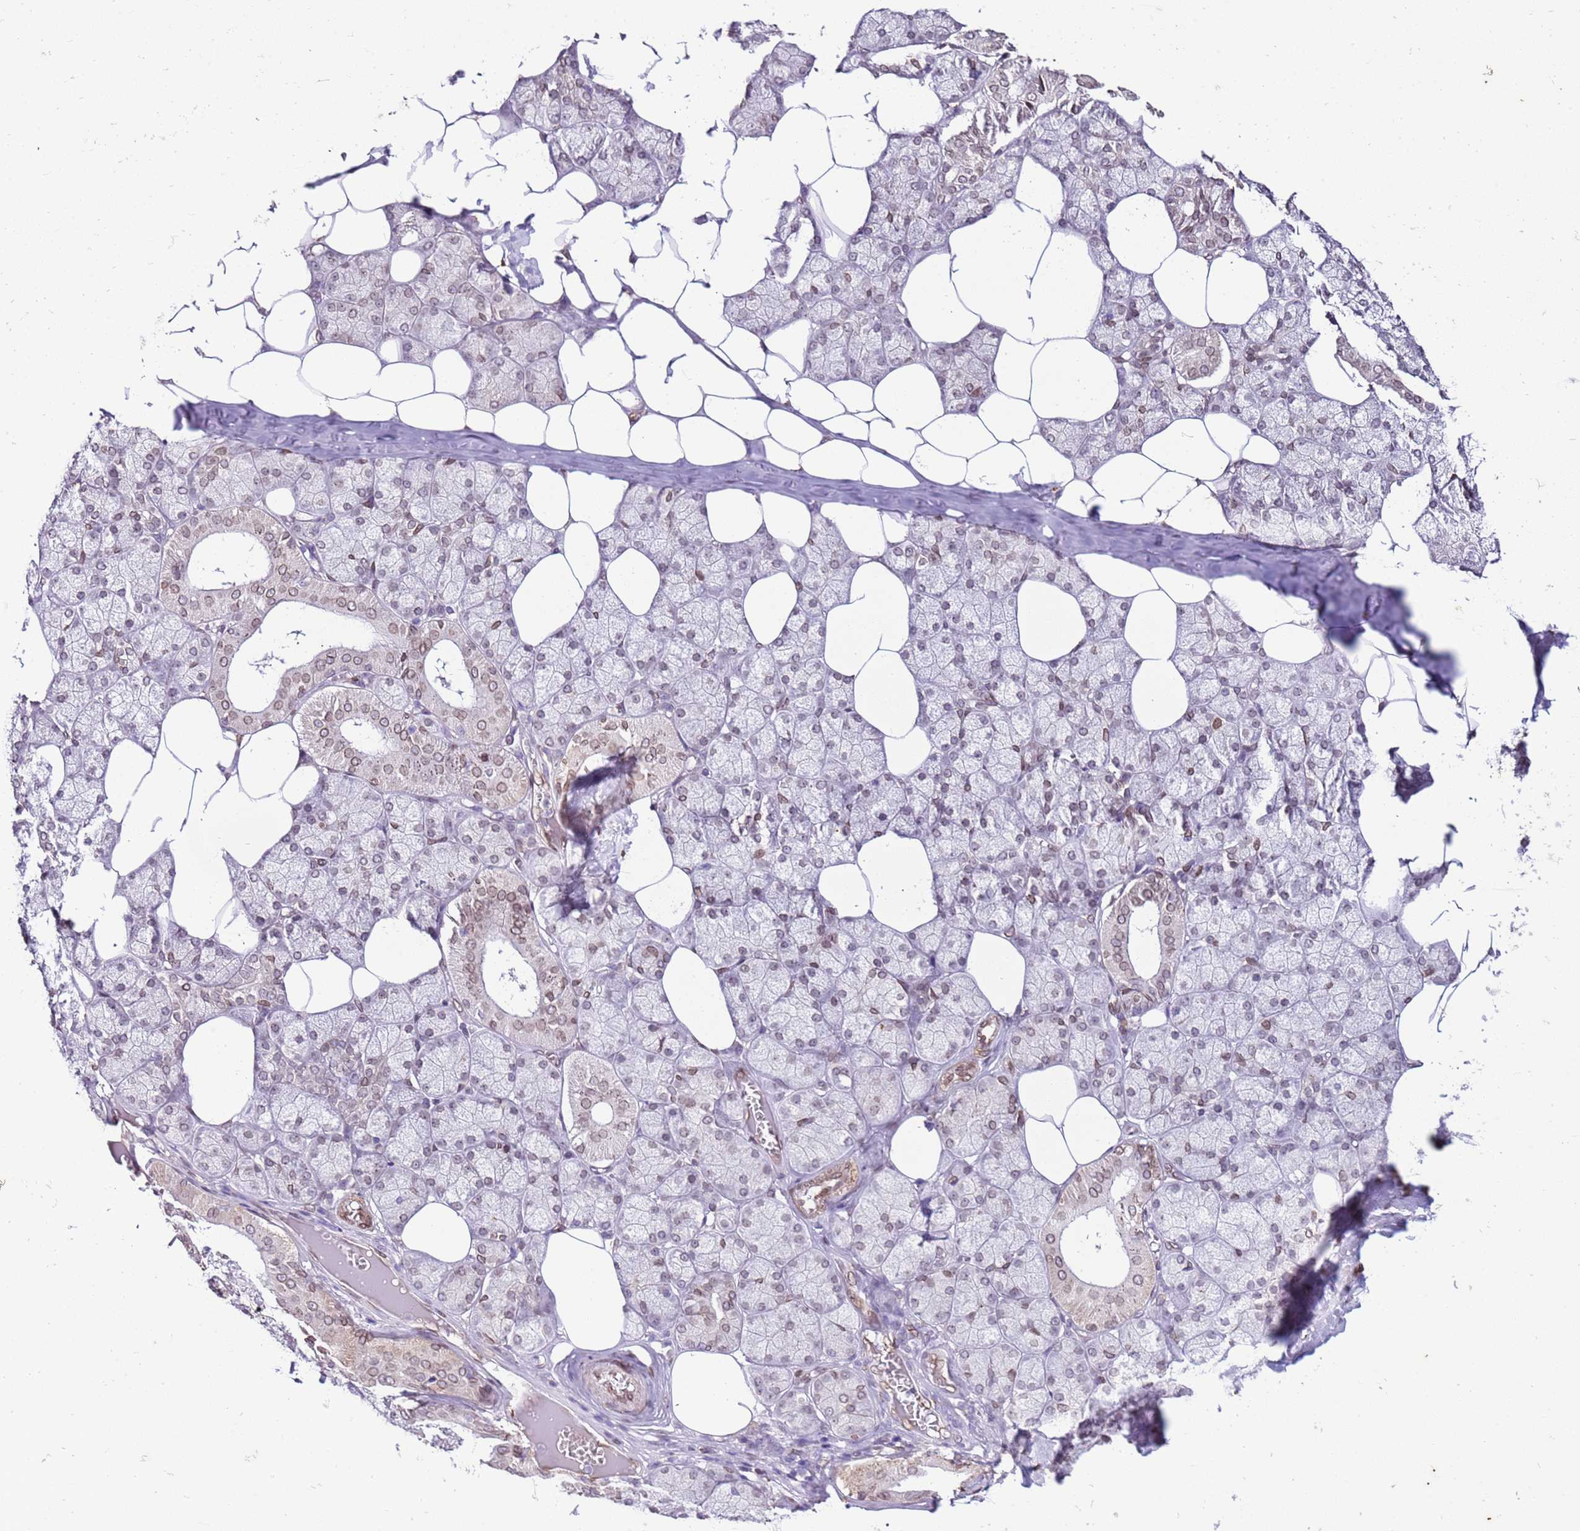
{"staining": {"intensity": "moderate", "quantity": "25%-75%", "location": "cytoplasmic/membranous,nuclear"}, "tissue": "salivary gland", "cell_type": "Glandular cells", "image_type": "normal", "snomed": [{"axis": "morphology", "description": "Normal tissue, NOS"}, {"axis": "topography", "description": "Salivary gland"}], "caption": "Glandular cells show moderate cytoplasmic/membranous,nuclear expression in approximately 25%-75% of cells in unremarkable salivary gland.", "gene": "TMEM47", "patient": {"sex": "male", "age": 62}}